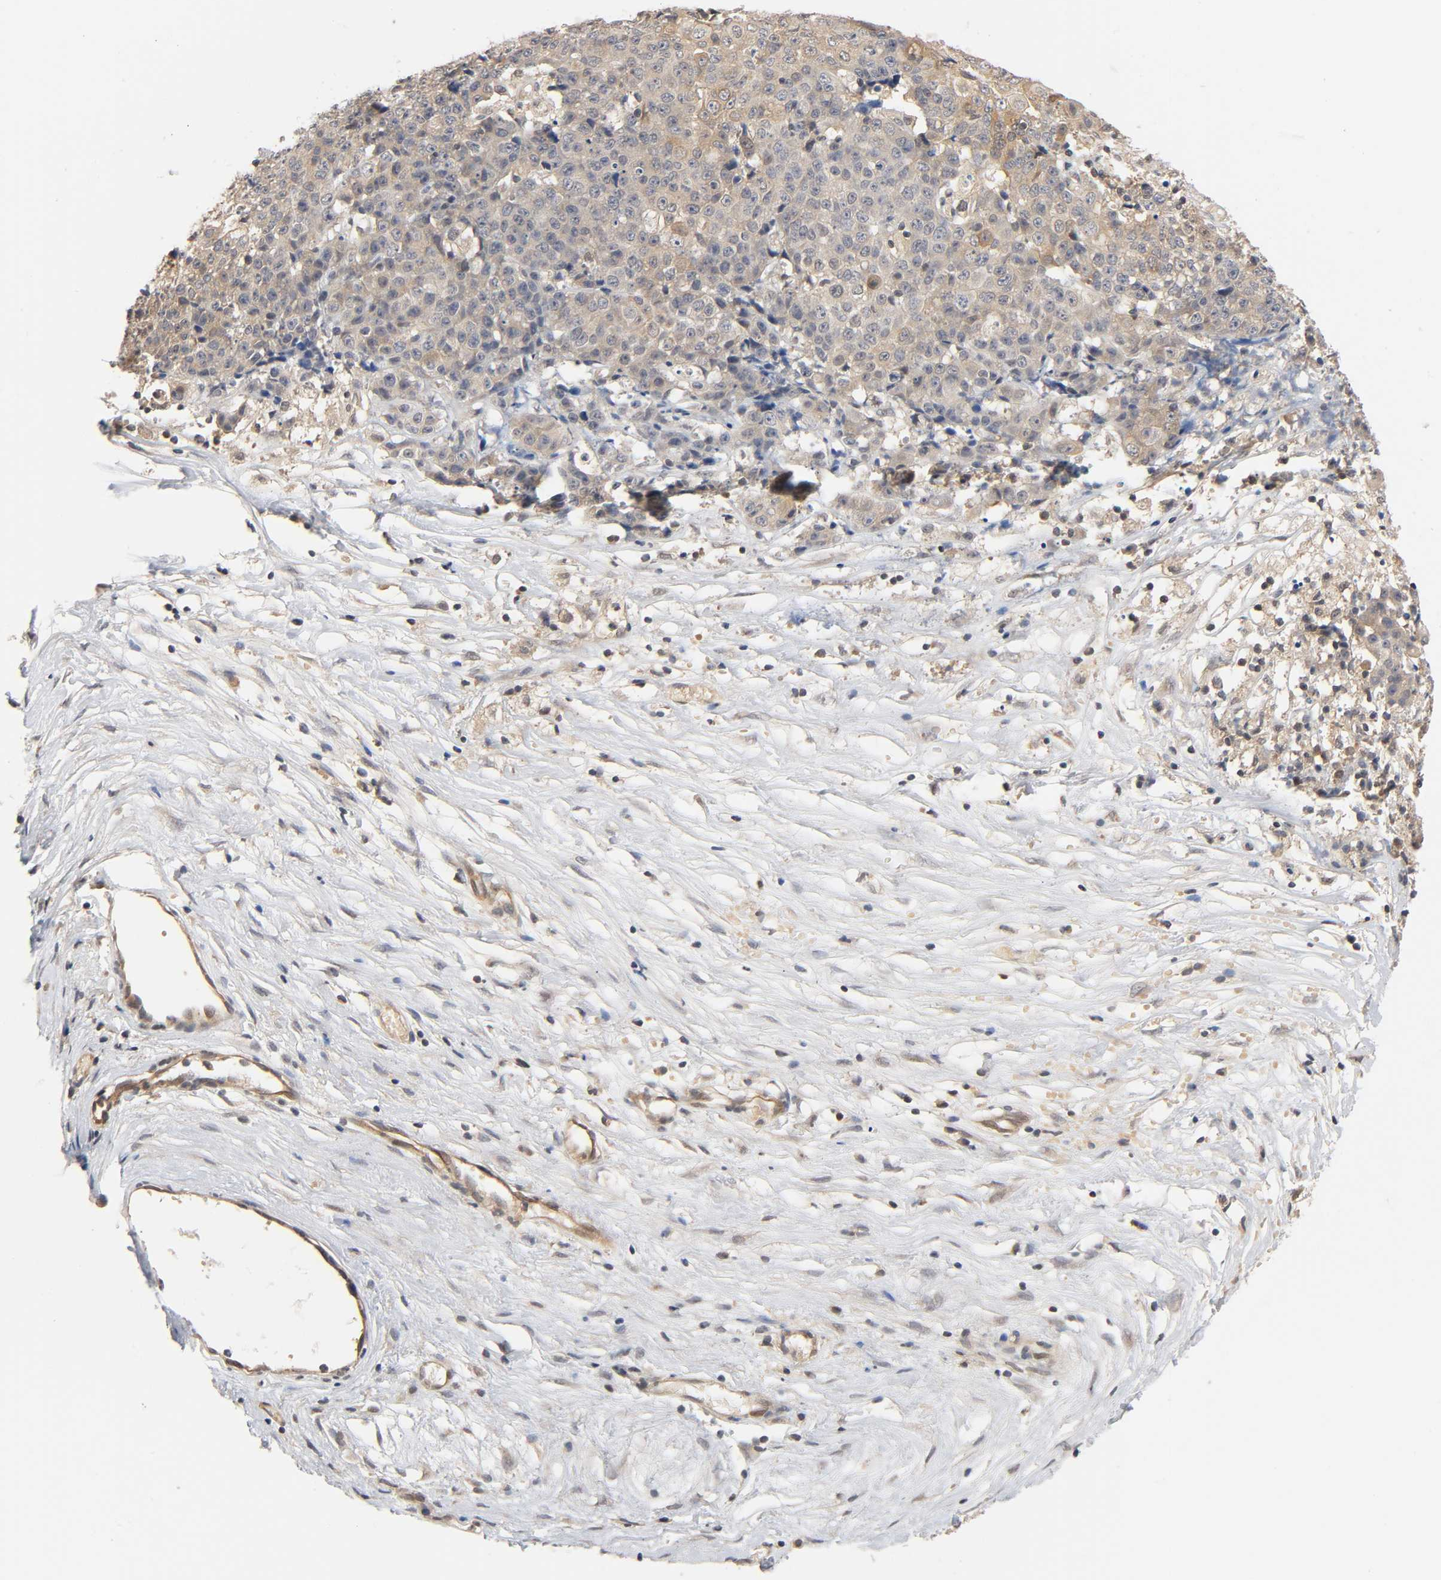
{"staining": {"intensity": "moderate", "quantity": "25%-75%", "location": "cytoplasmic/membranous"}, "tissue": "ovarian cancer", "cell_type": "Tumor cells", "image_type": "cancer", "snomed": [{"axis": "morphology", "description": "Carcinoma, endometroid"}, {"axis": "topography", "description": "Ovary"}], "caption": "DAB (3,3'-diaminobenzidine) immunohistochemical staining of ovarian cancer (endometroid carcinoma) reveals moderate cytoplasmic/membranous protein expression in about 25%-75% of tumor cells.", "gene": "PRKAB1", "patient": {"sex": "female", "age": 42}}